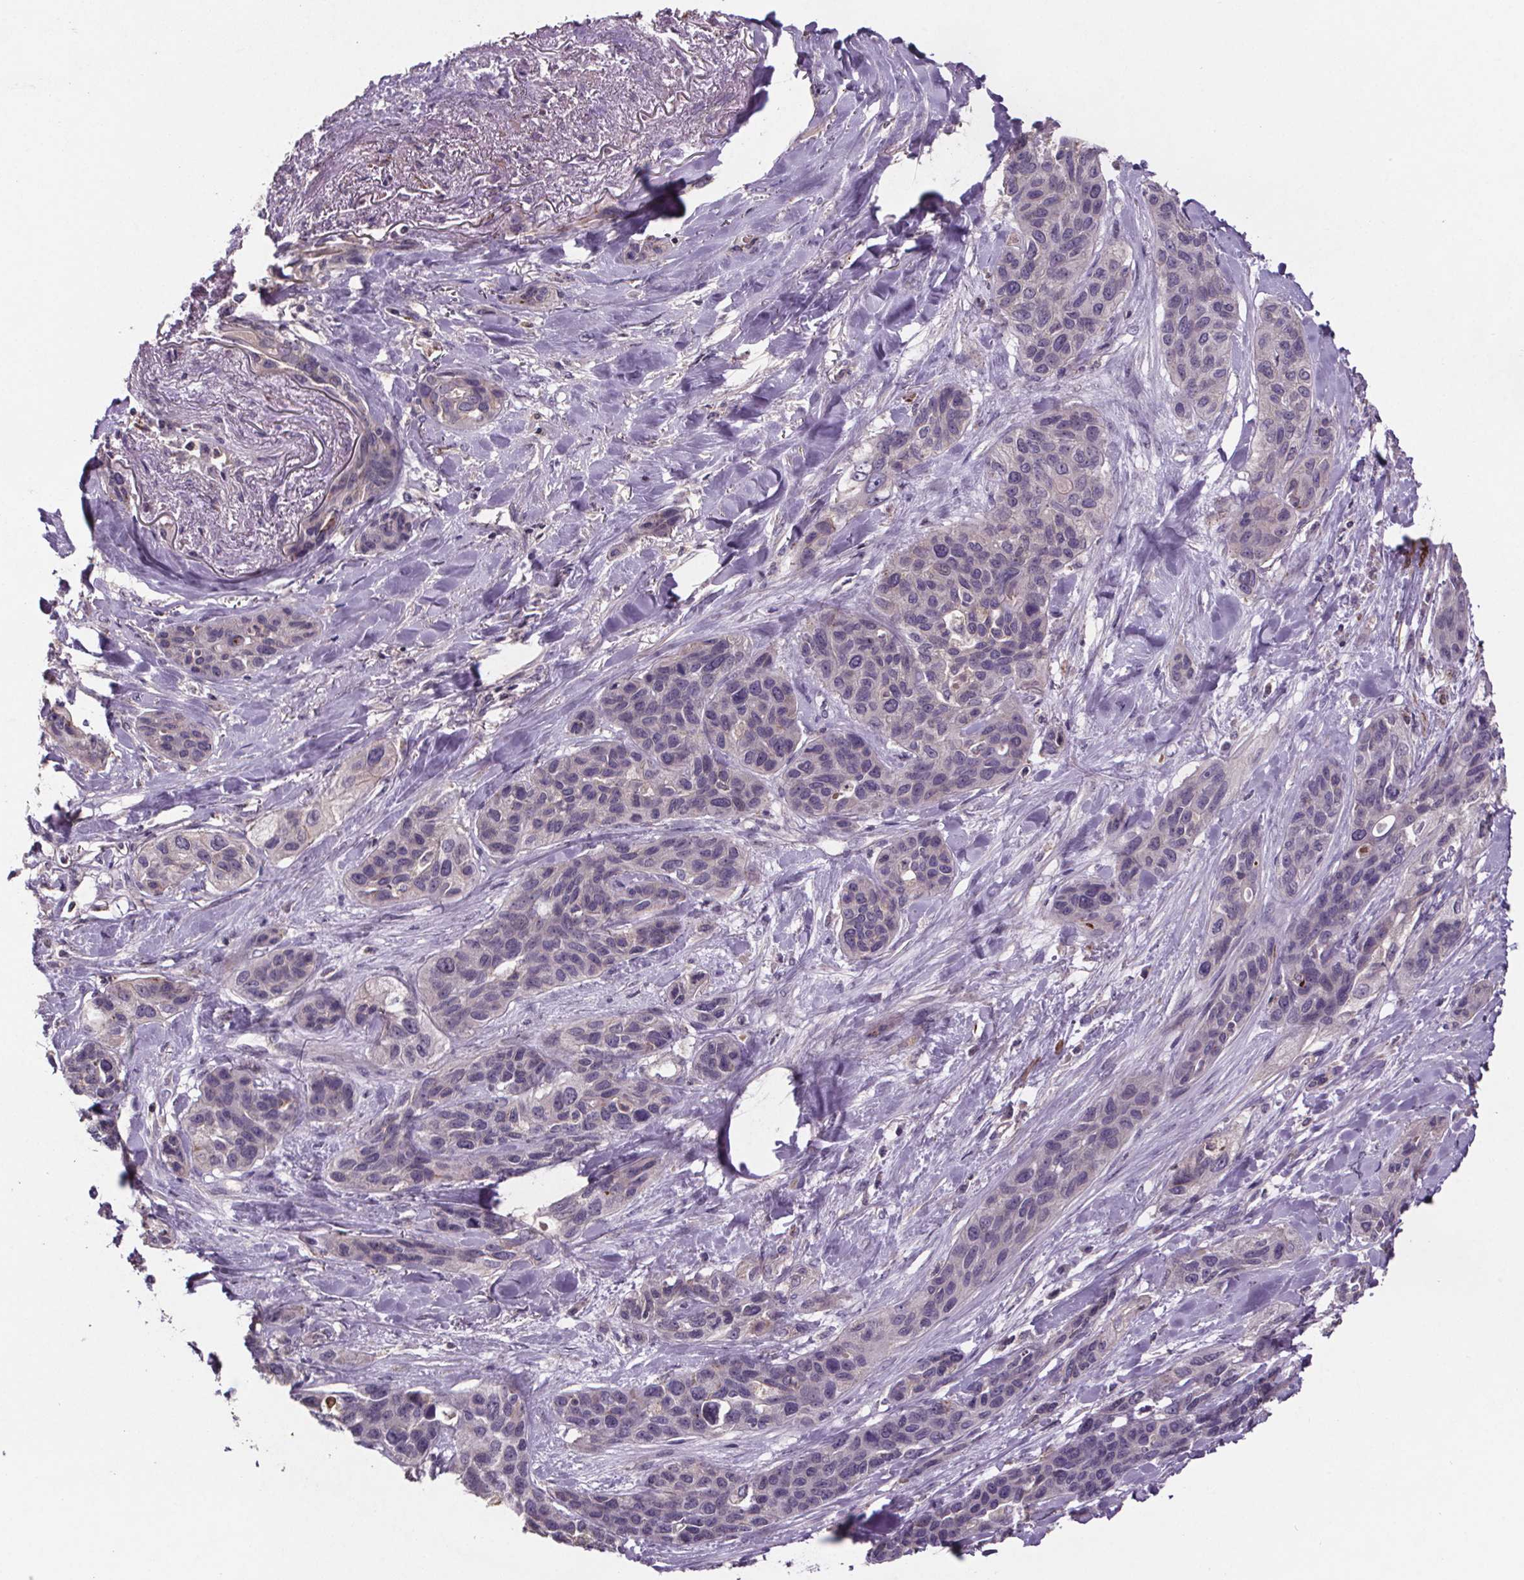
{"staining": {"intensity": "negative", "quantity": "none", "location": "none"}, "tissue": "lung cancer", "cell_type": "Tumor cells", "image_type": "cancer", "snomed": [{"axis": "morphology", "description": "Squamous cell carcinoma, NOS"}, {"axis": "topography", "description": "Lung"}], "caption": "High power microscopy image of an immunohistochemistry (IHC) photomicrograph of squamous cell carcinoma (lung), revealing no significant staining in tumor cells.", "gene": "CLN3", "patient": {"sex": "female", "age": 70}}